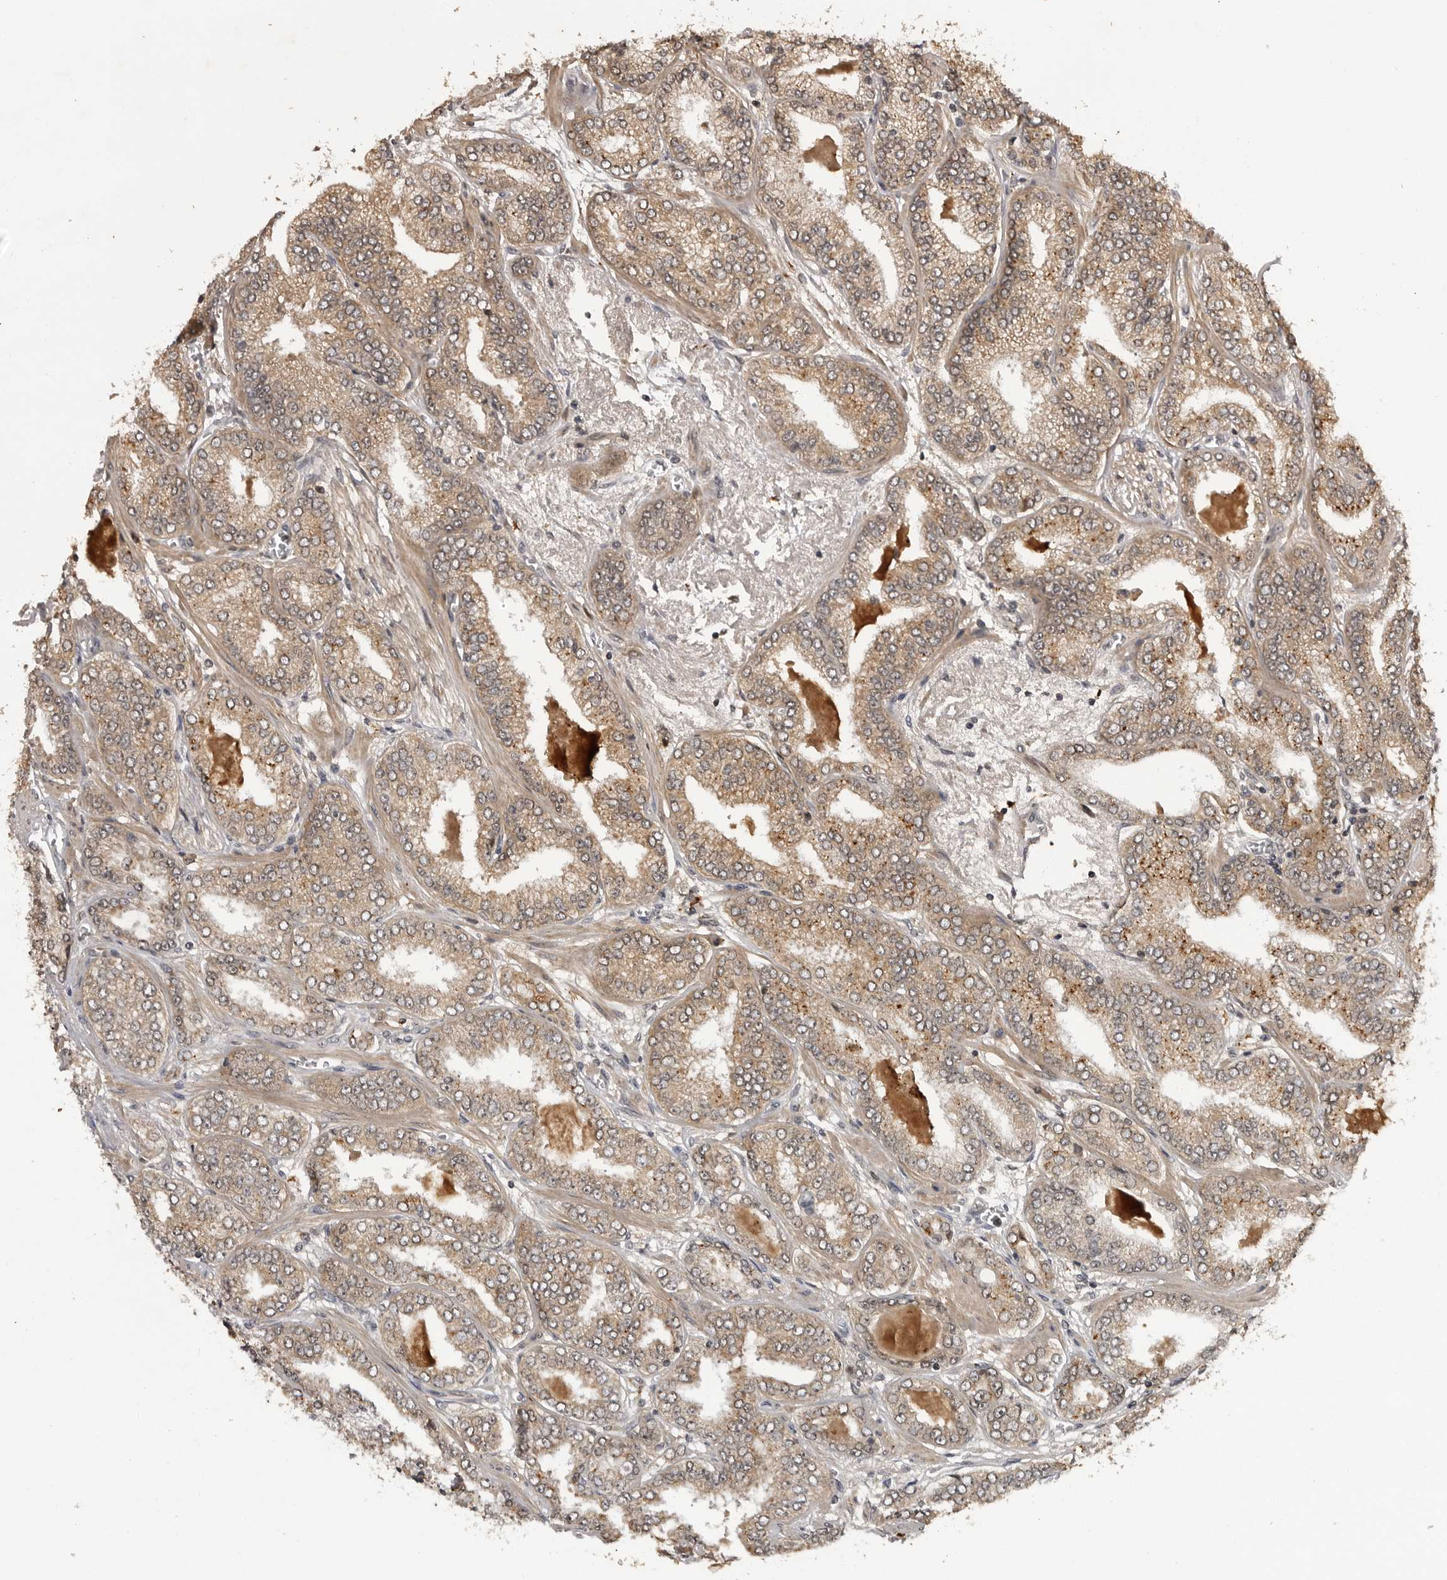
{"staining": {"intensity": "weak", "quantity": ">75%", "location": "cytoplasmic/membranous"}, "tissue": "prostate cancer", "cell_type": "Tumor cells", "image_type": "cancer", "snomed": [{"axis": "morphology", "description": "Adenocarcinoma, High grade"}, {"axis": "topography", "description": "Prostate"}], "caption": "A brown stain labels weak cytoplasmic/membranous positivity of a protein in human prostate high-grade adenocarcinoma tumor cells.", "gene": "AKAP7", "patient": {"sex": "male", "age": 71}}